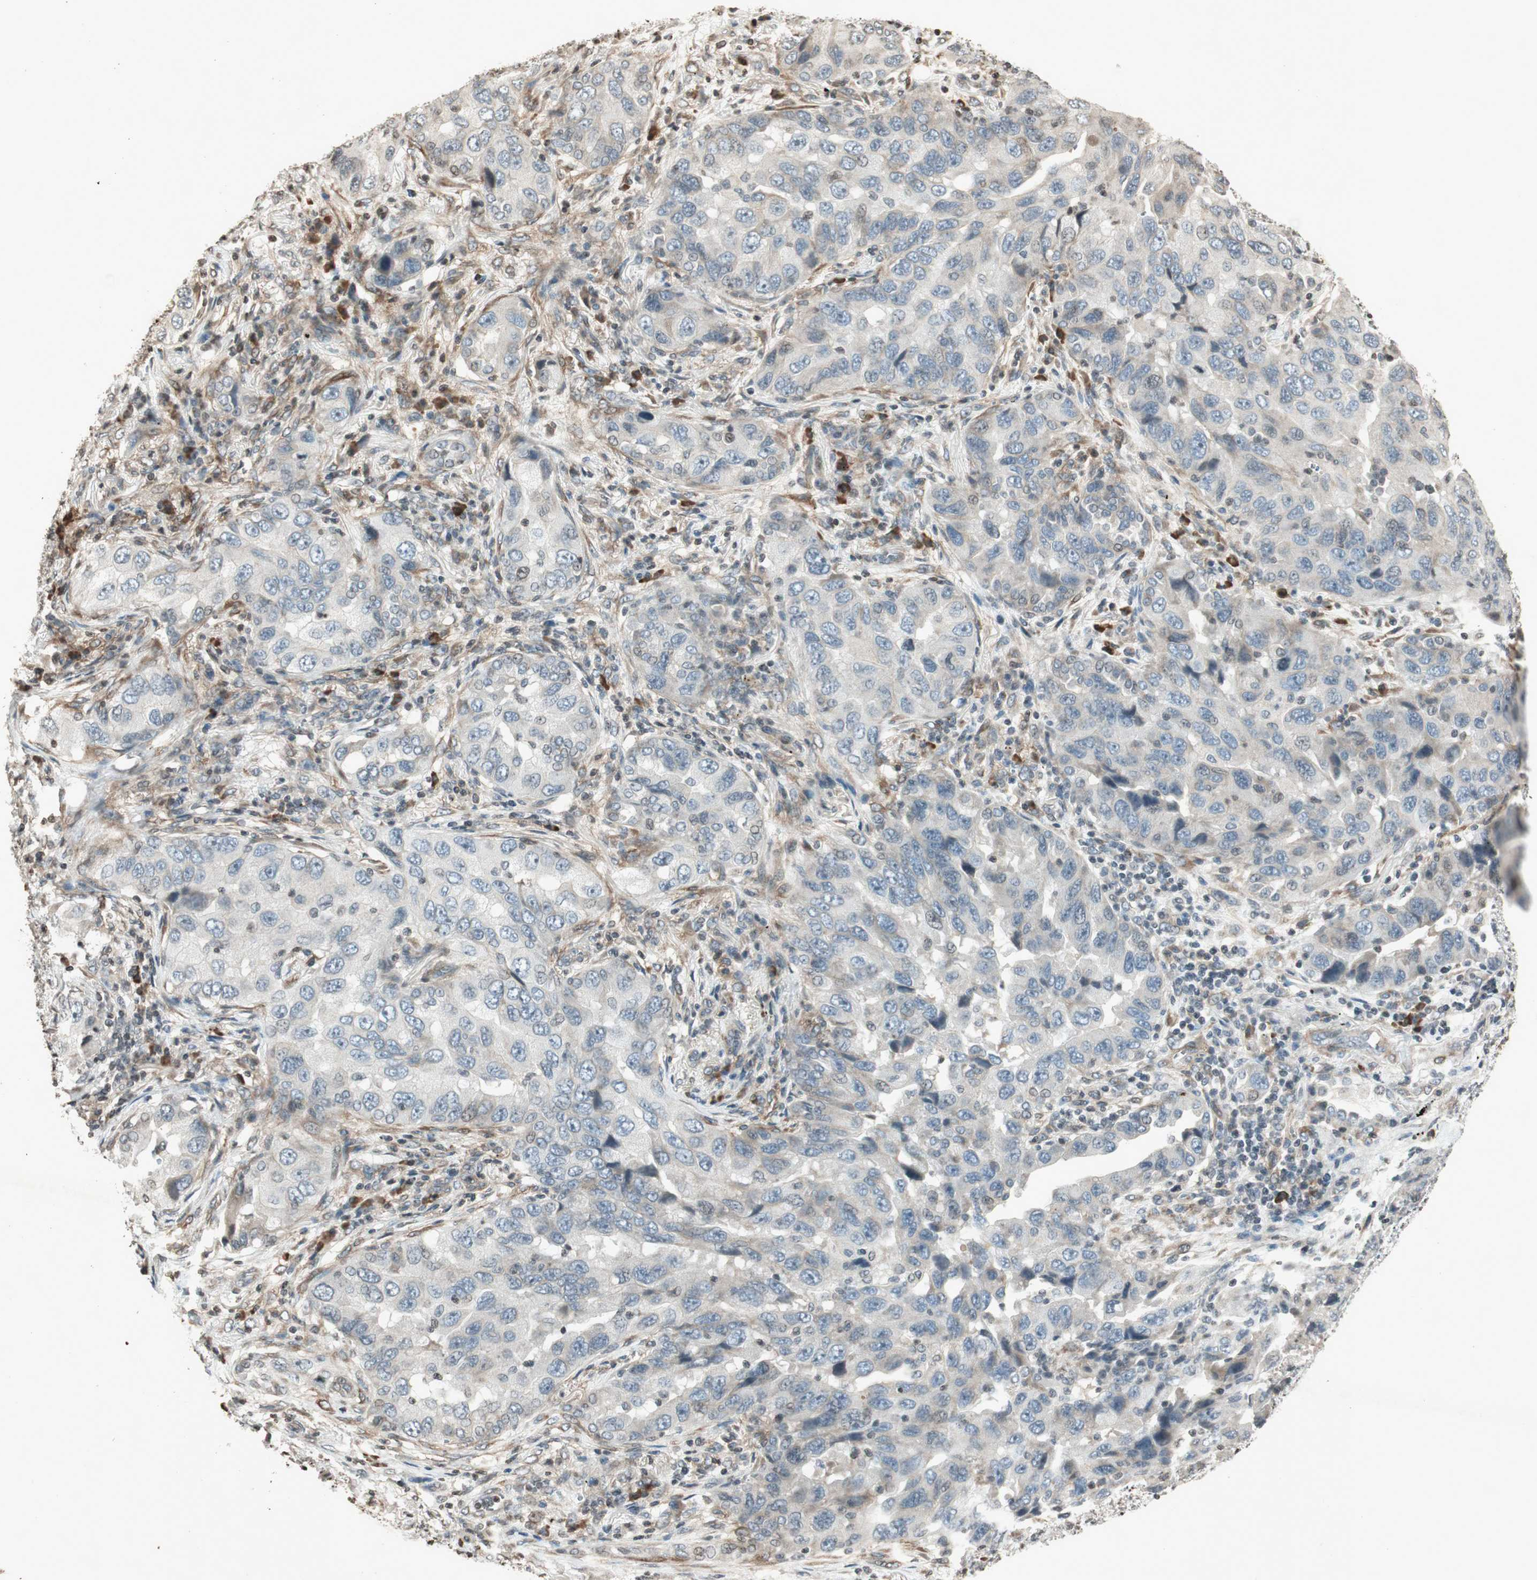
{"staining": {"intensity": "negative", "quantity": "none", "location": "none"}, "tissue": "lung cancer", "cell_type": "Tumor cells", "image_type": "cancer", "snomed": [{"axis": "morphology", "description": "Adenocarcinoma, NOS"}, {"axis": "topography", "description": "Lung"}], "caption": "IHC histopathology image of neoplastic tissue: human adenocarcinoma (lung) stained with DAB displays no significant protein expression in tumor cells.", "gene": "PRKG1", "patient": {"sex": "female", "age": 65}}